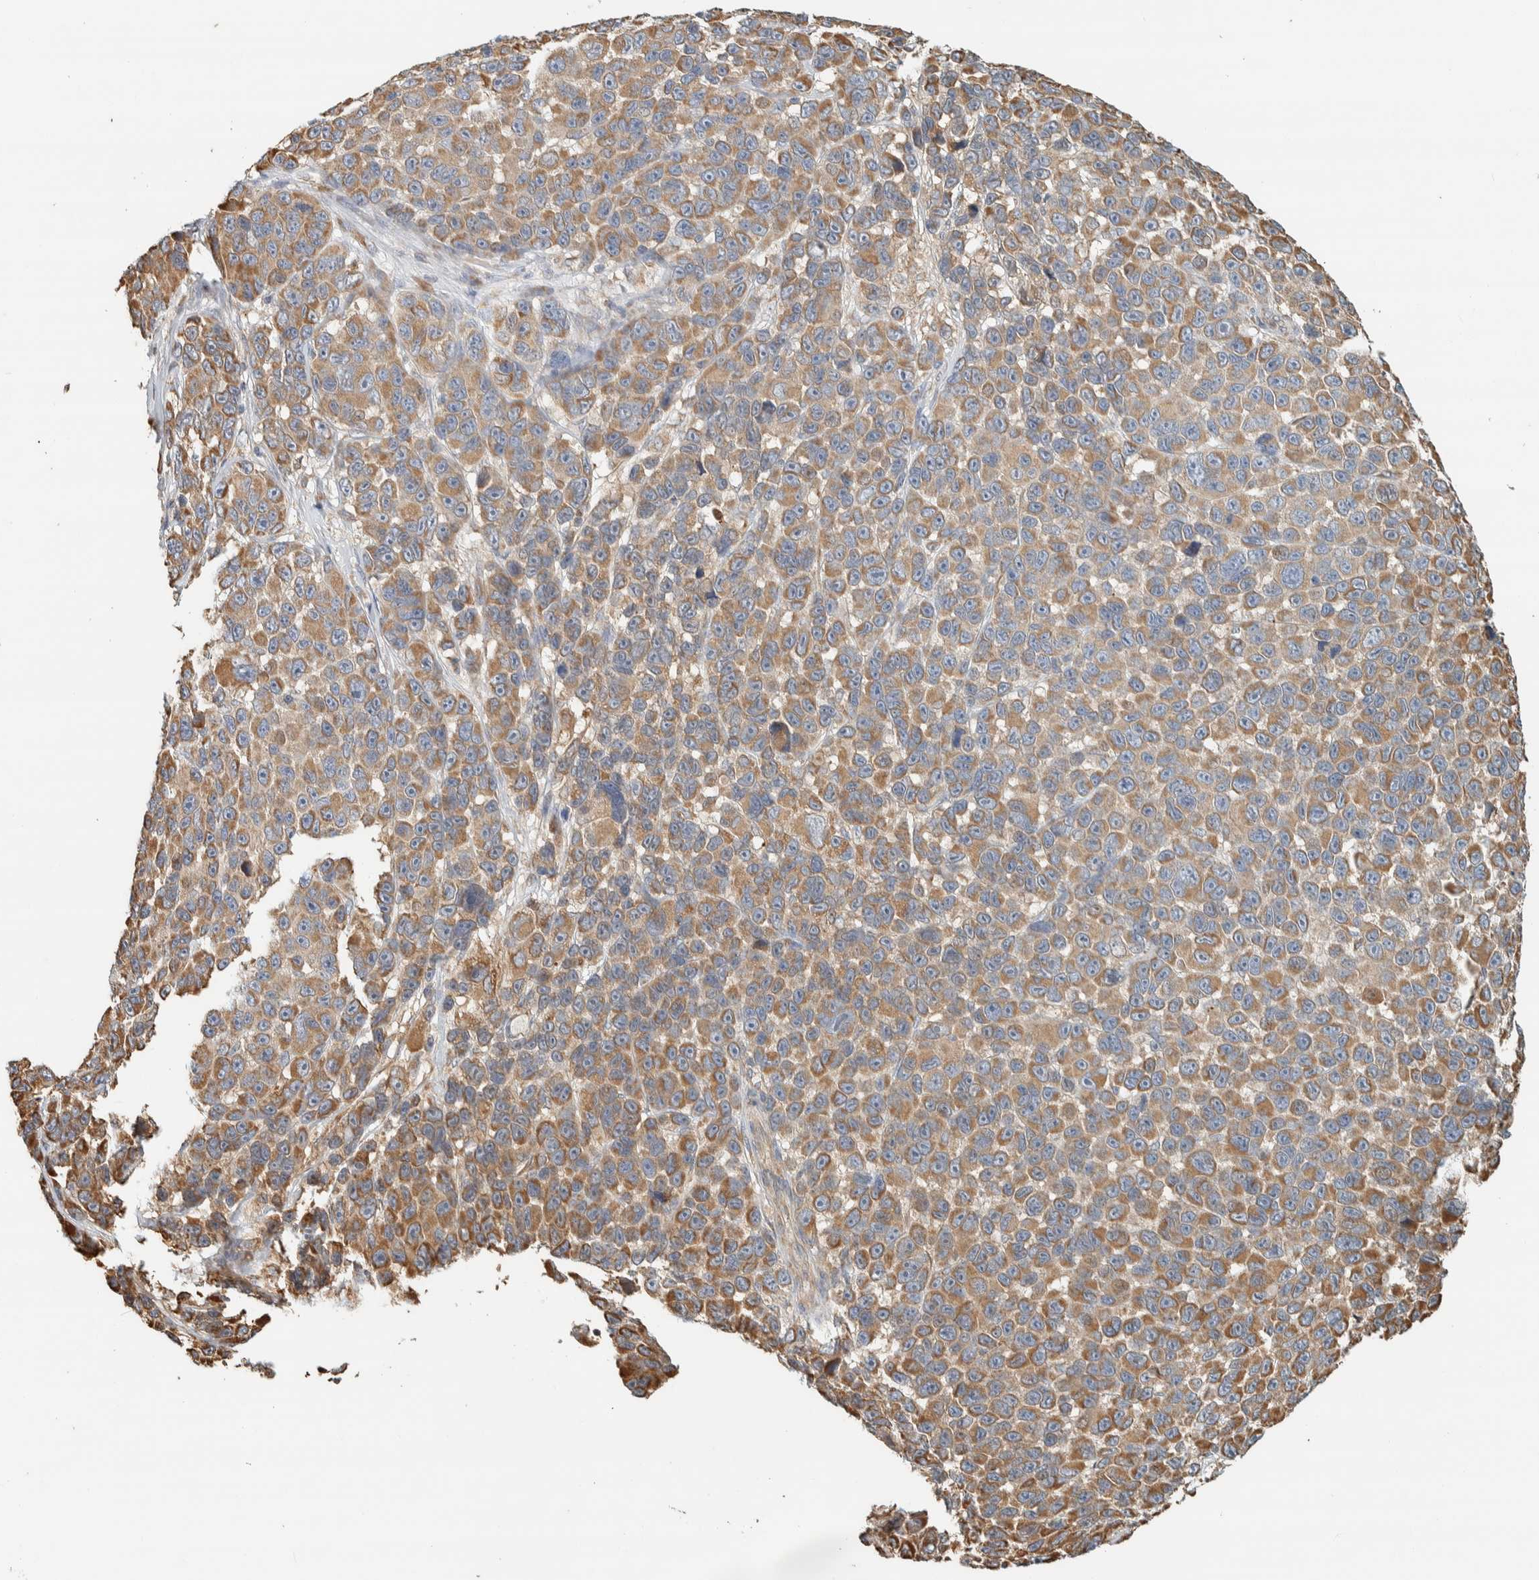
{"staining": {"intensity": "moderate", "quantity": ">75%", "location": "cytoplasmic/membranous"}, "tissue": "melanoma", "cell_type": "Tumor cells", "image_type": "cancer", "snomed": [{"axis": "morphology", "description": "Malignant melanoma, NOS"}, {"axis": "topography", "description": "Skin"}], "caption": "Immunohistochemistry (IHC) micrograph of malignant melanoma stained for a protein (brown), which shows medium levels of moderate cytoplasmic/membranous expression in approximately >75% of tumor cells.", "gene": "RAB11FIP1", "patient": {"sex": "male", "age": 53}}